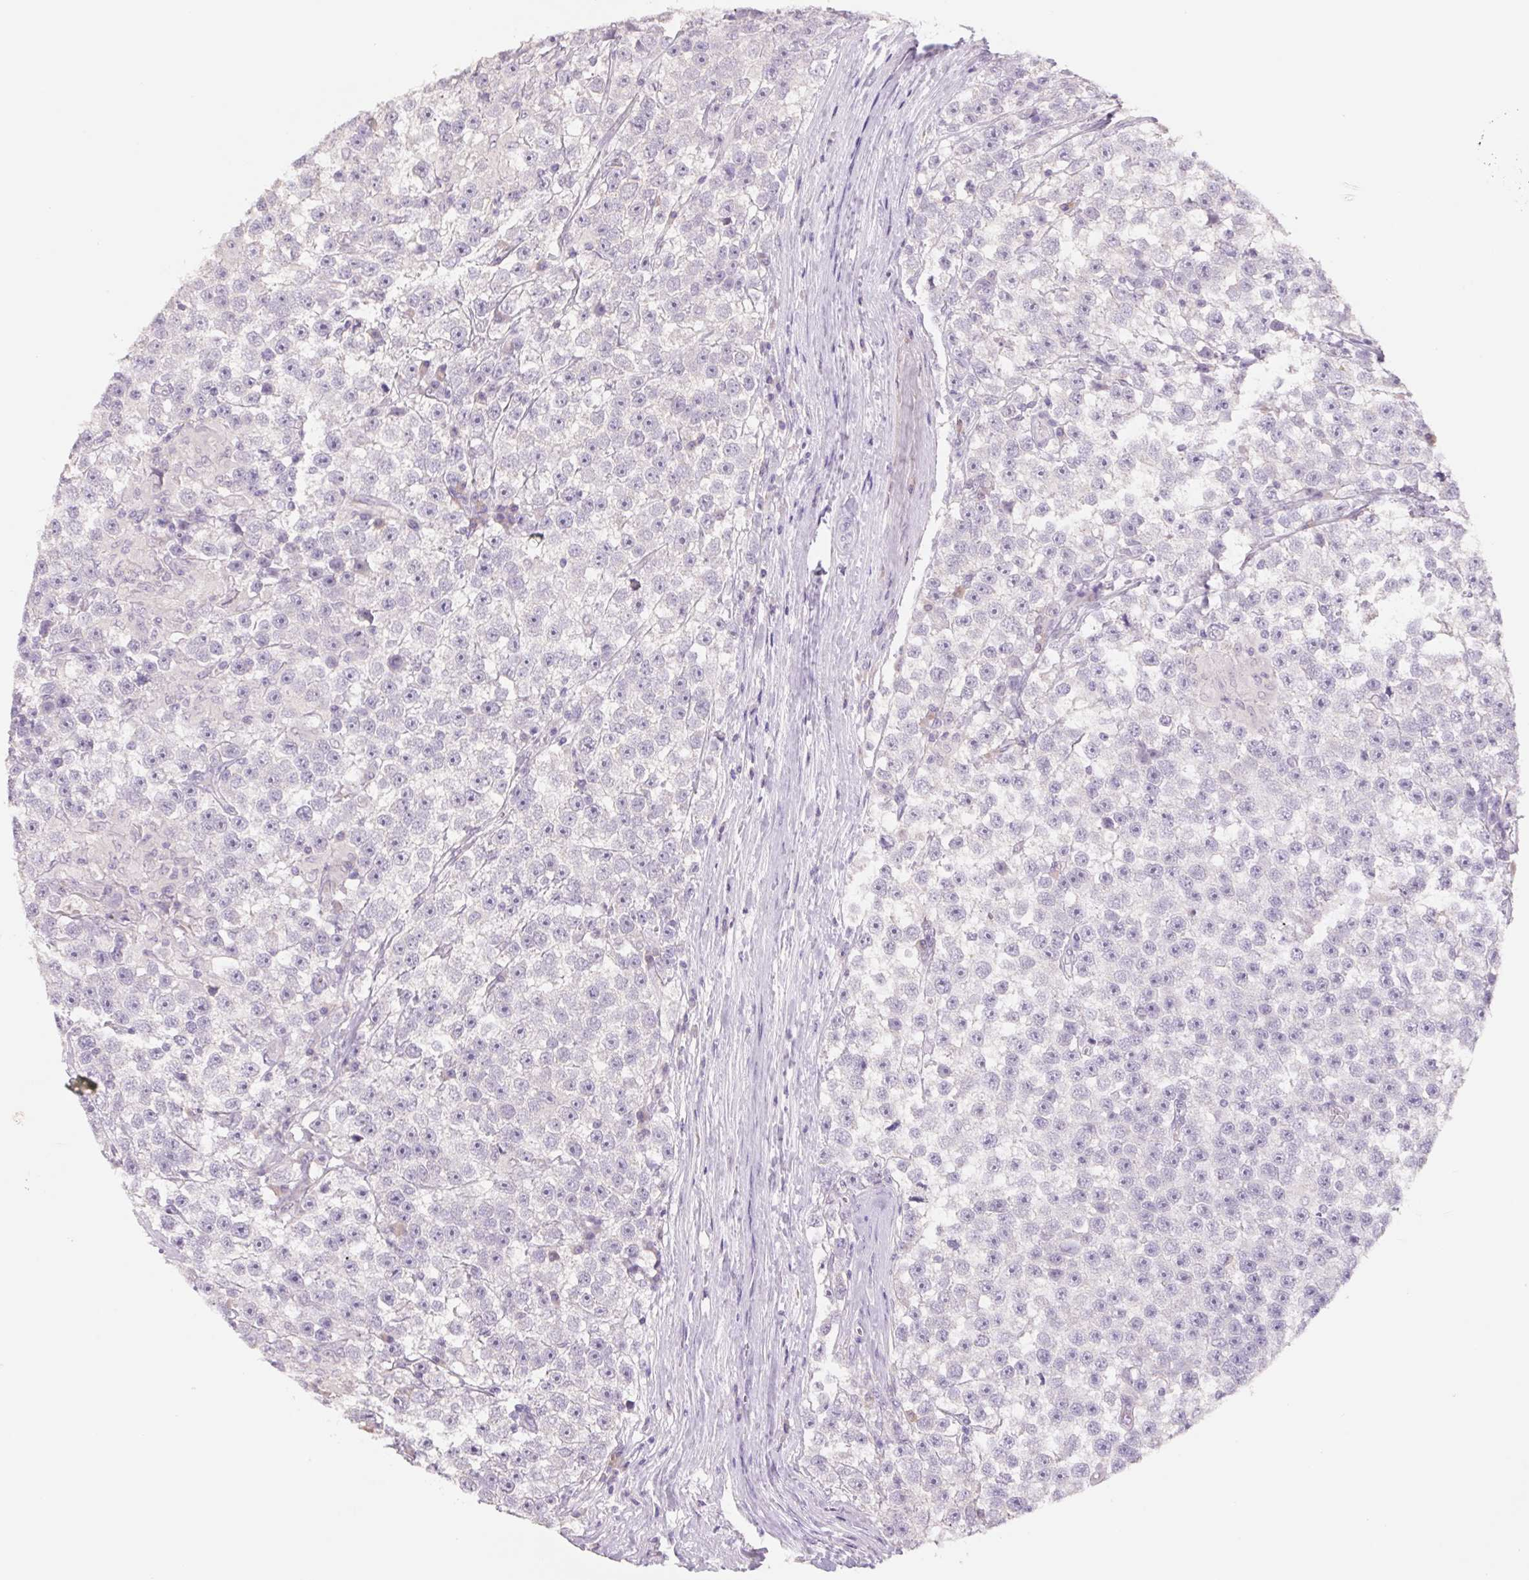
{"staining": {"intensity": "negative", "quantity": "none", "location": "none"}, "tissue": "testis cancer", "cell_type": "Tumor cells", "image_type": "cancer", "snomed": [{"axis": "morphology", "description": "Seminoma, NOS"}, {"axis": "topography", "description": "Testis"}], "caption": "Immunohistochemistry (IHC) histopathology image of human seminoma (testis) stained for a protein (brown), which exhibits no positivity in tumor cells.", "gene": "PNMA8B", "patient": {"sex": "male", "age": 31}}